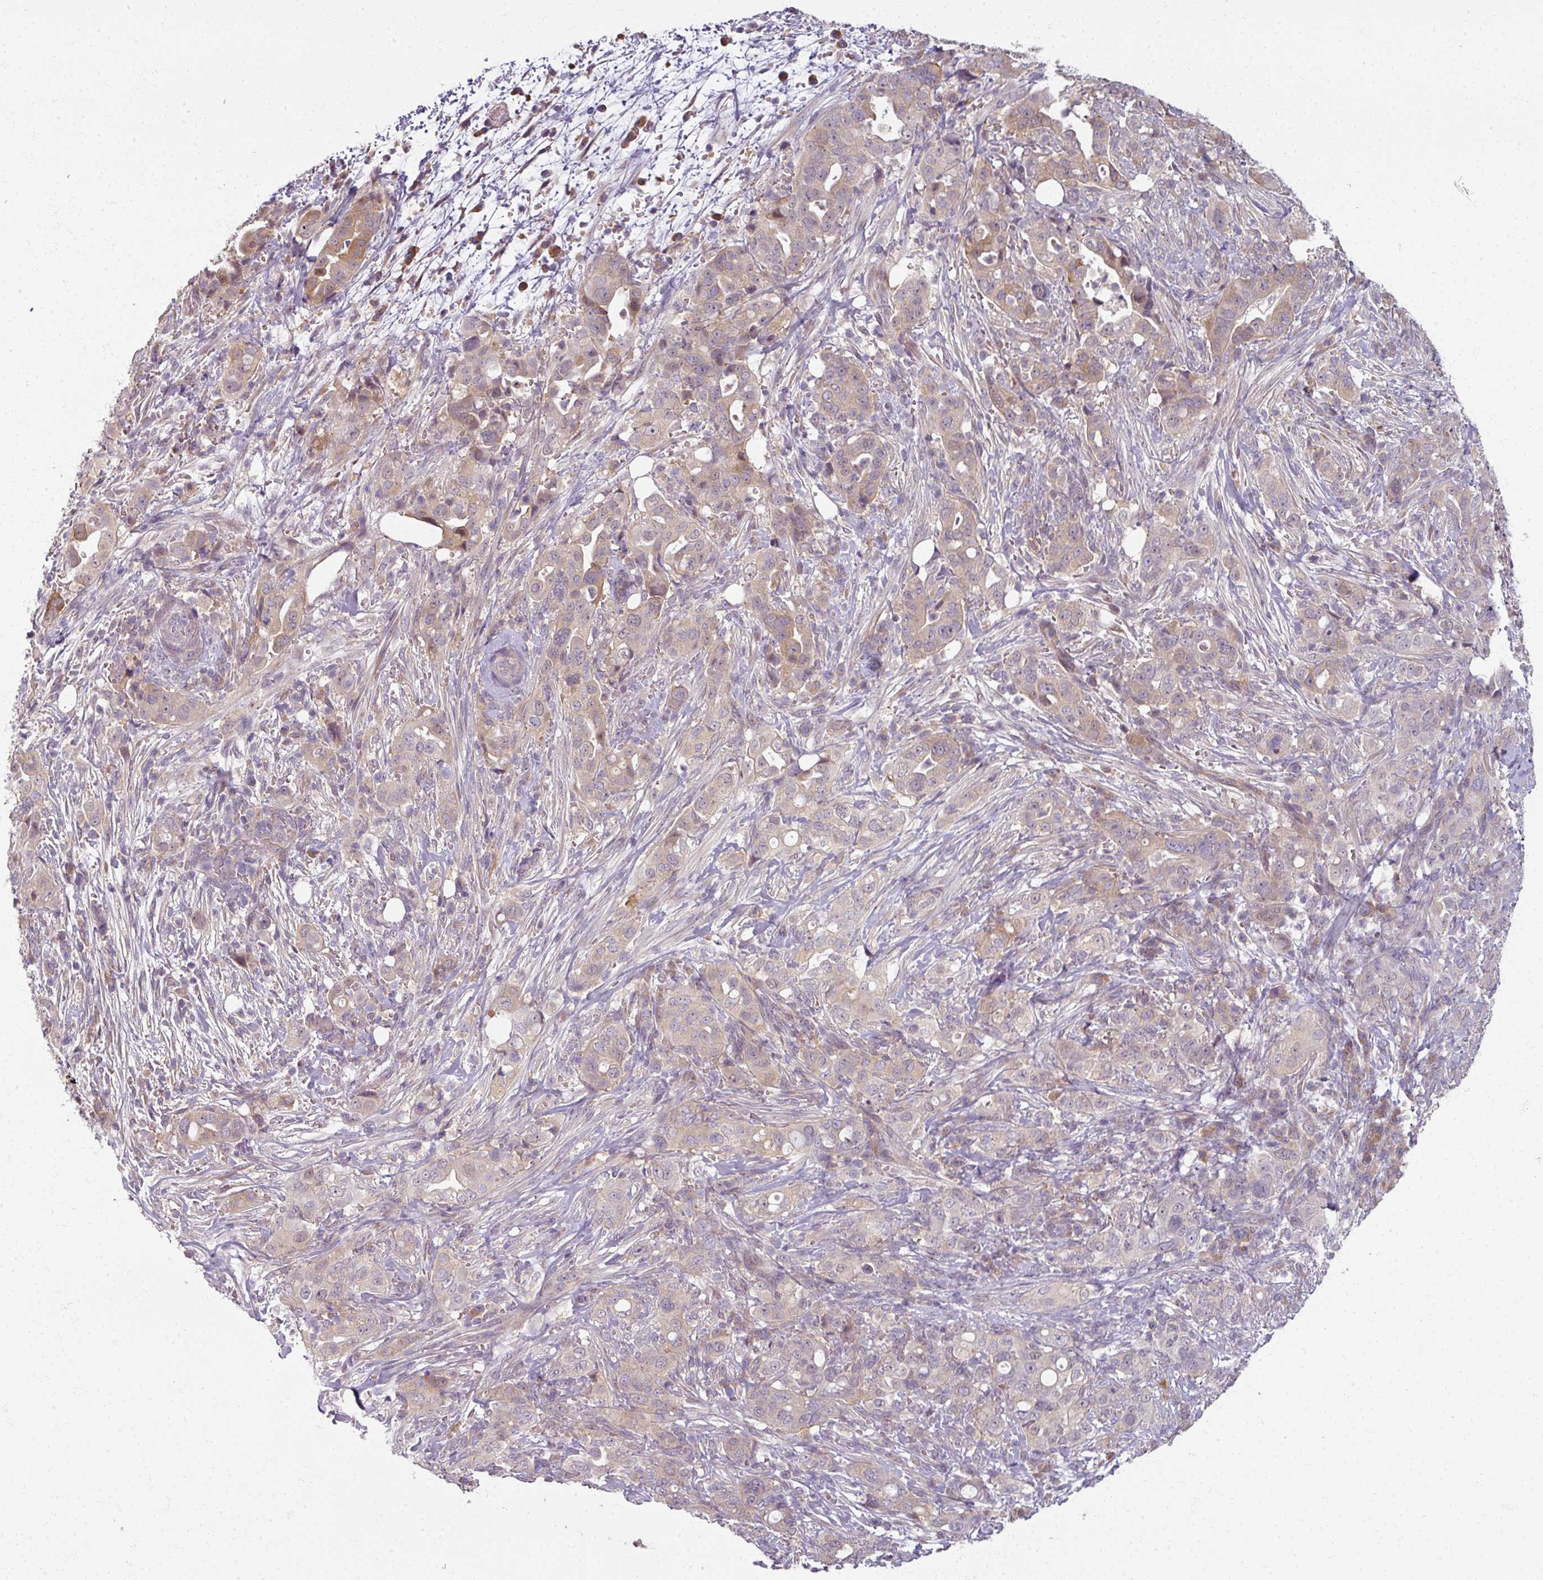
{"staining": {"intensity": "moderate", "quantity": "<25%", "location": "cytoplasmic/membranous"}, "tissue": "pancreatic cancer", "cell_type": "Tumor cells", "image_type": "cancer", "snomed": [{"axis": "morphology", "description": "Normal tissue, NOS"}, {"axis": "morphology", "description": "Adenocarcinoma, NOS"}, {"axis": "topography", "description": "Lymph node"}, {"axis": "topography", "description": "Pancreas"}], "caption": "Human pancreatic cancer (adenocarcinoma) stained with a brown dye shows moderate cytoplasmic/membranous positive staining in approximately <25% of tumor cells.", "gene": "MYMK", "patient": {"sex": "female", "age": 67}}